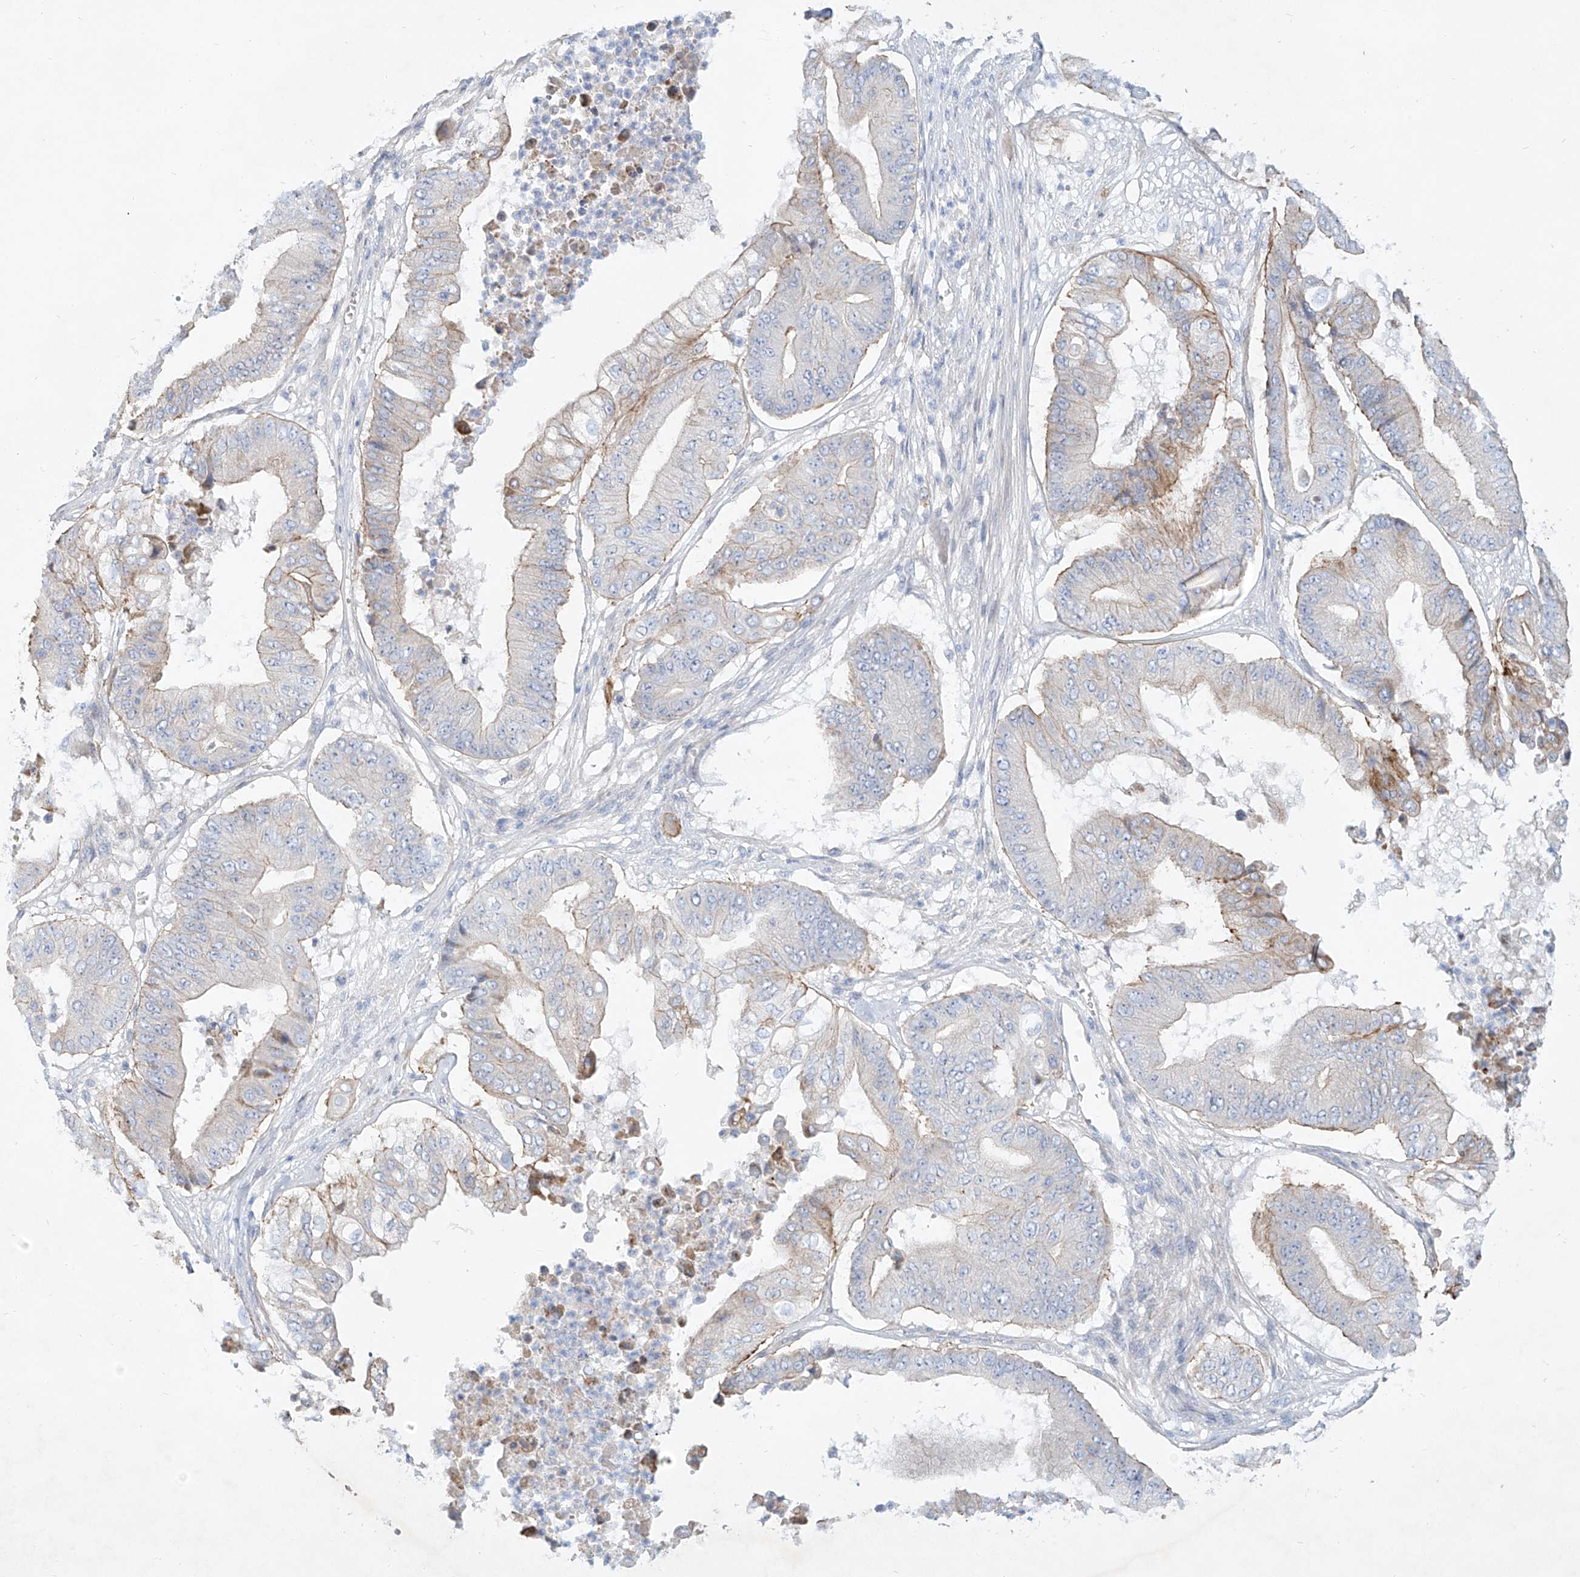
{"staining": {"intensity": "weak", "quantity": "<25%", "location": "cytoplasmic/membranous"}, "tissue": "pancreatic cancer", "cell_type": "Tumor cells", "image_type": "cancer", "snomed": [{"axis": "morphology", "description": "Adenocarcinoma, NOS"}, {"axis": "topography", "description": "Pancreas"}], "caption": "DAB (3,3'-diaminobenzidine) immunohistochemical staining of pancreatic cancer exhibits no significant positivity in tumor cells.", "gene": "AJM1", "patient": {"sex": "female", "age": 77}}